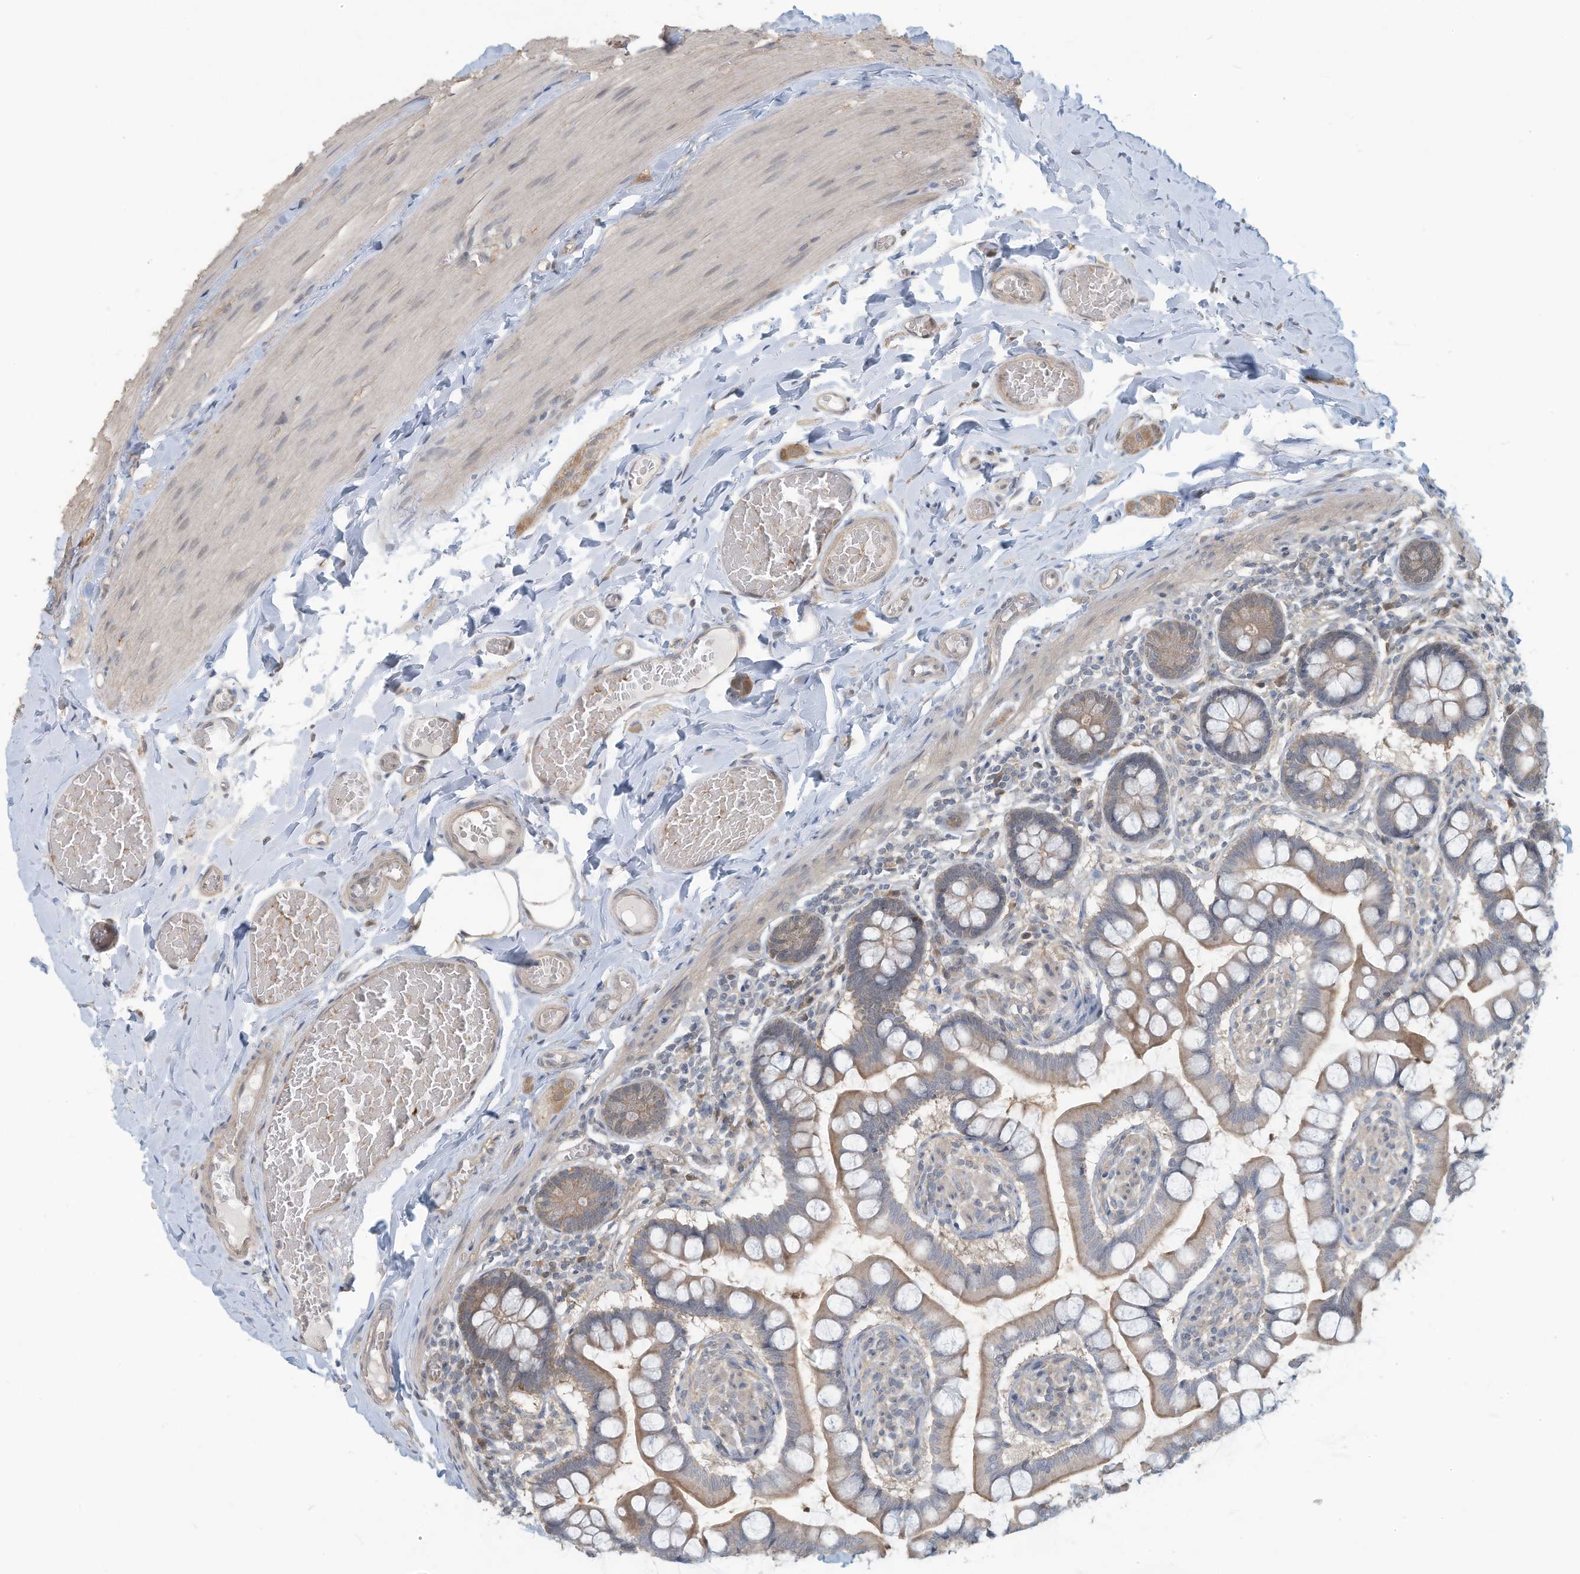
{"staining": {"intensity": "moderate", "quantity": "25%-75%", "location": "cytoplasmic/membranous"}, "tissue": "small intestine", "cell_type": "Glandular cells", "image_type": "normal", "snomed": [{"axis": "morphology", "description": "Normal tissue, NOS"}, {"axis": "topography", "description": "Small intestine"}], "caption": "A medium amount of moderate cytoplasmic/membranous expression is present in approximately 25%-75% of glandular cells in normal small intestine. Nuclei are stained in blue.", "gene": "ERI2", "patient": {"sex": "male", "age": 41}}